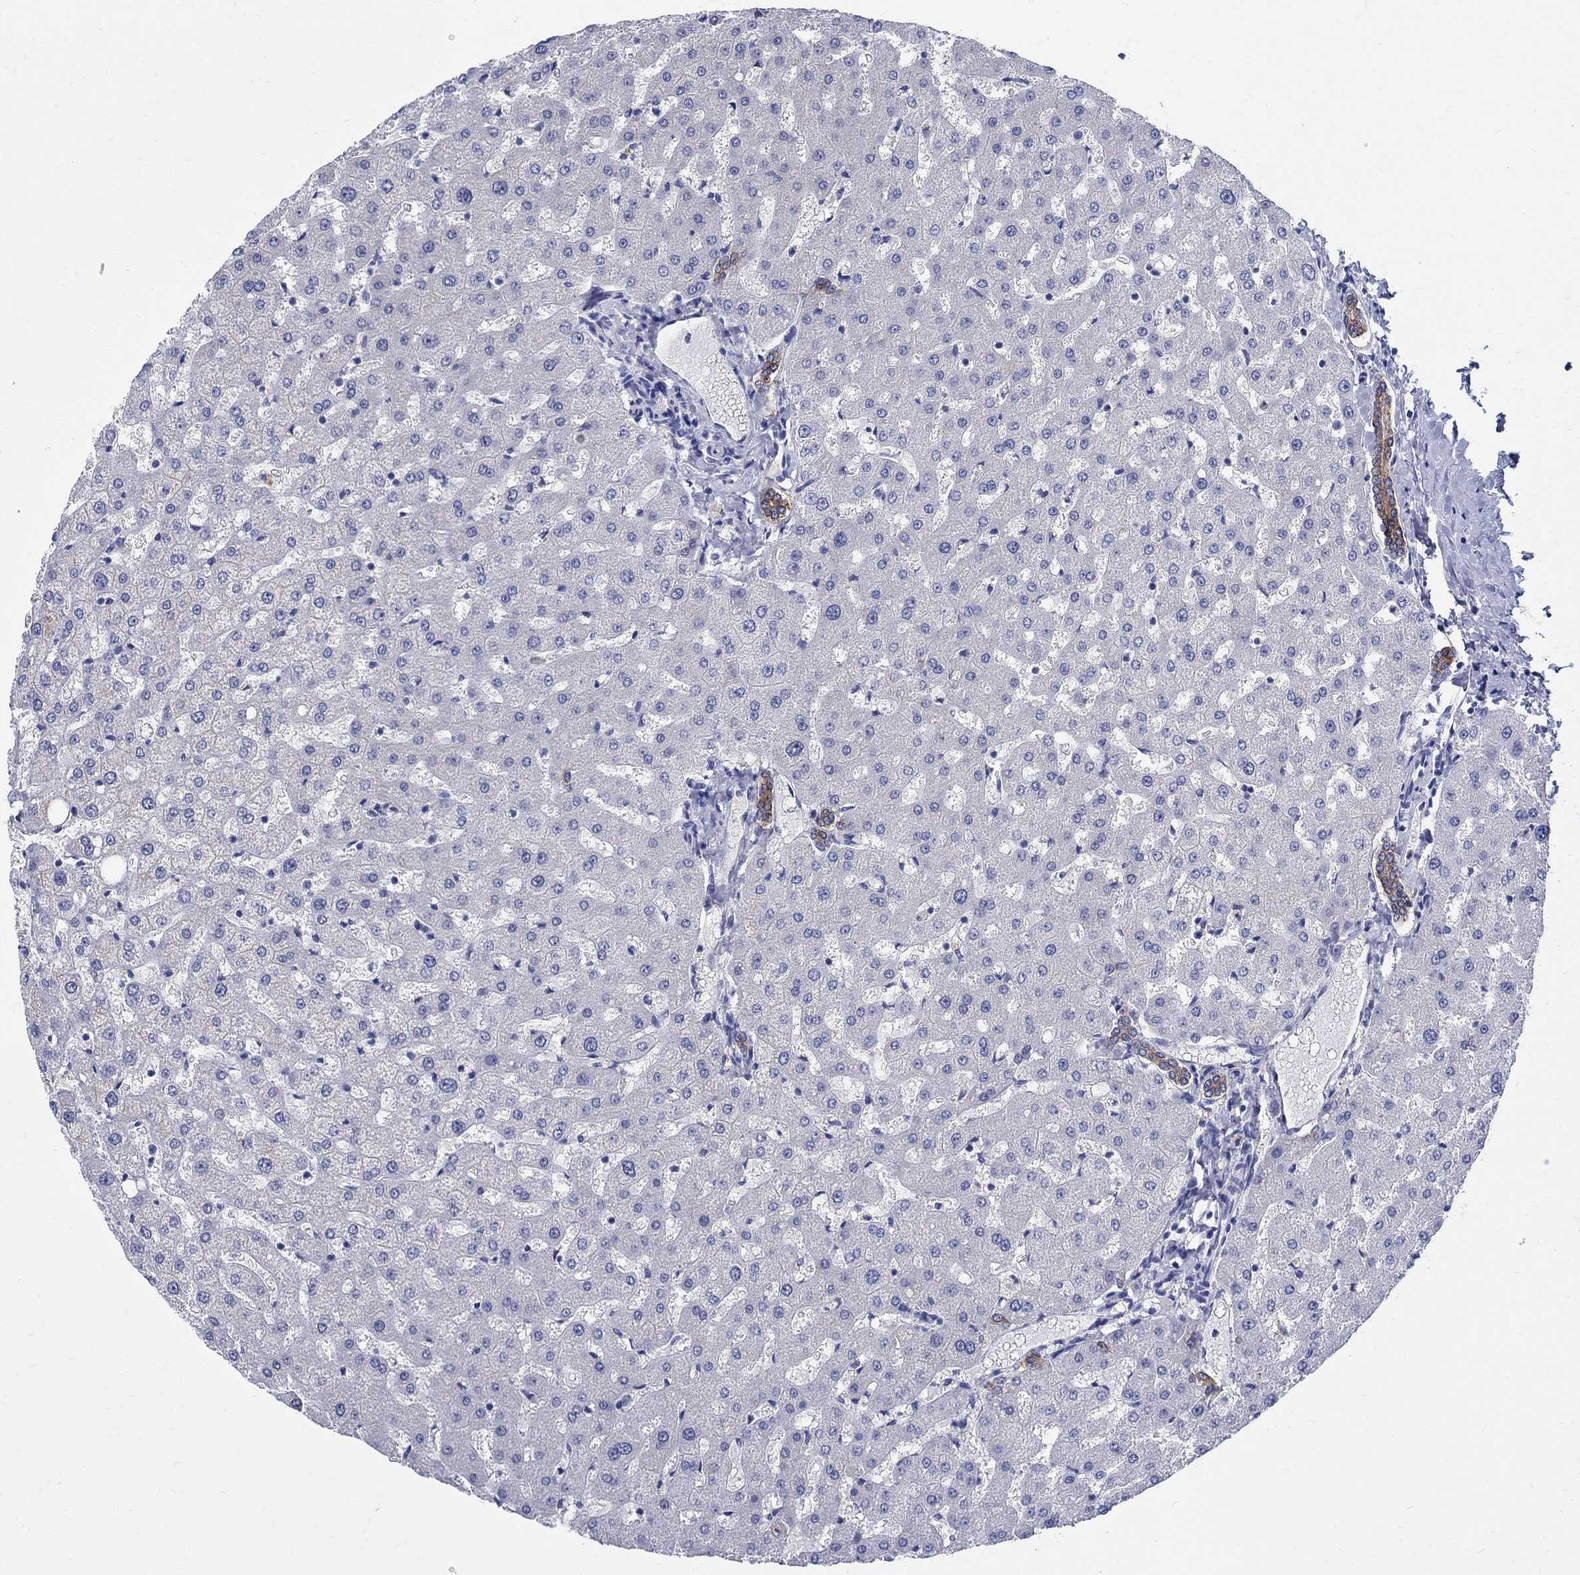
{"staining": {"intensity": "moderate", "quantity": ">75%", "location": "cytoplasmic/membranous"}, "tissue": "liver", "cell_type": "Cholangiocytes", "image_type": "normal", "snomed": [{"axis": "morphology", "description": "Normal tissue, NOS"}, {"axis": "topography", "description": "Liver"}], "caption": "IHC histopathology image of normal liver: human liver stained using IHC shows medium levels of moderate protein expression localized specifically in the cytoplasmic/membranous of cholangiocytes, appearing as a cytoplasmic/membranous brown color.", "gene": "SOX2", "patient": {"sex": "female", "age": 50}}